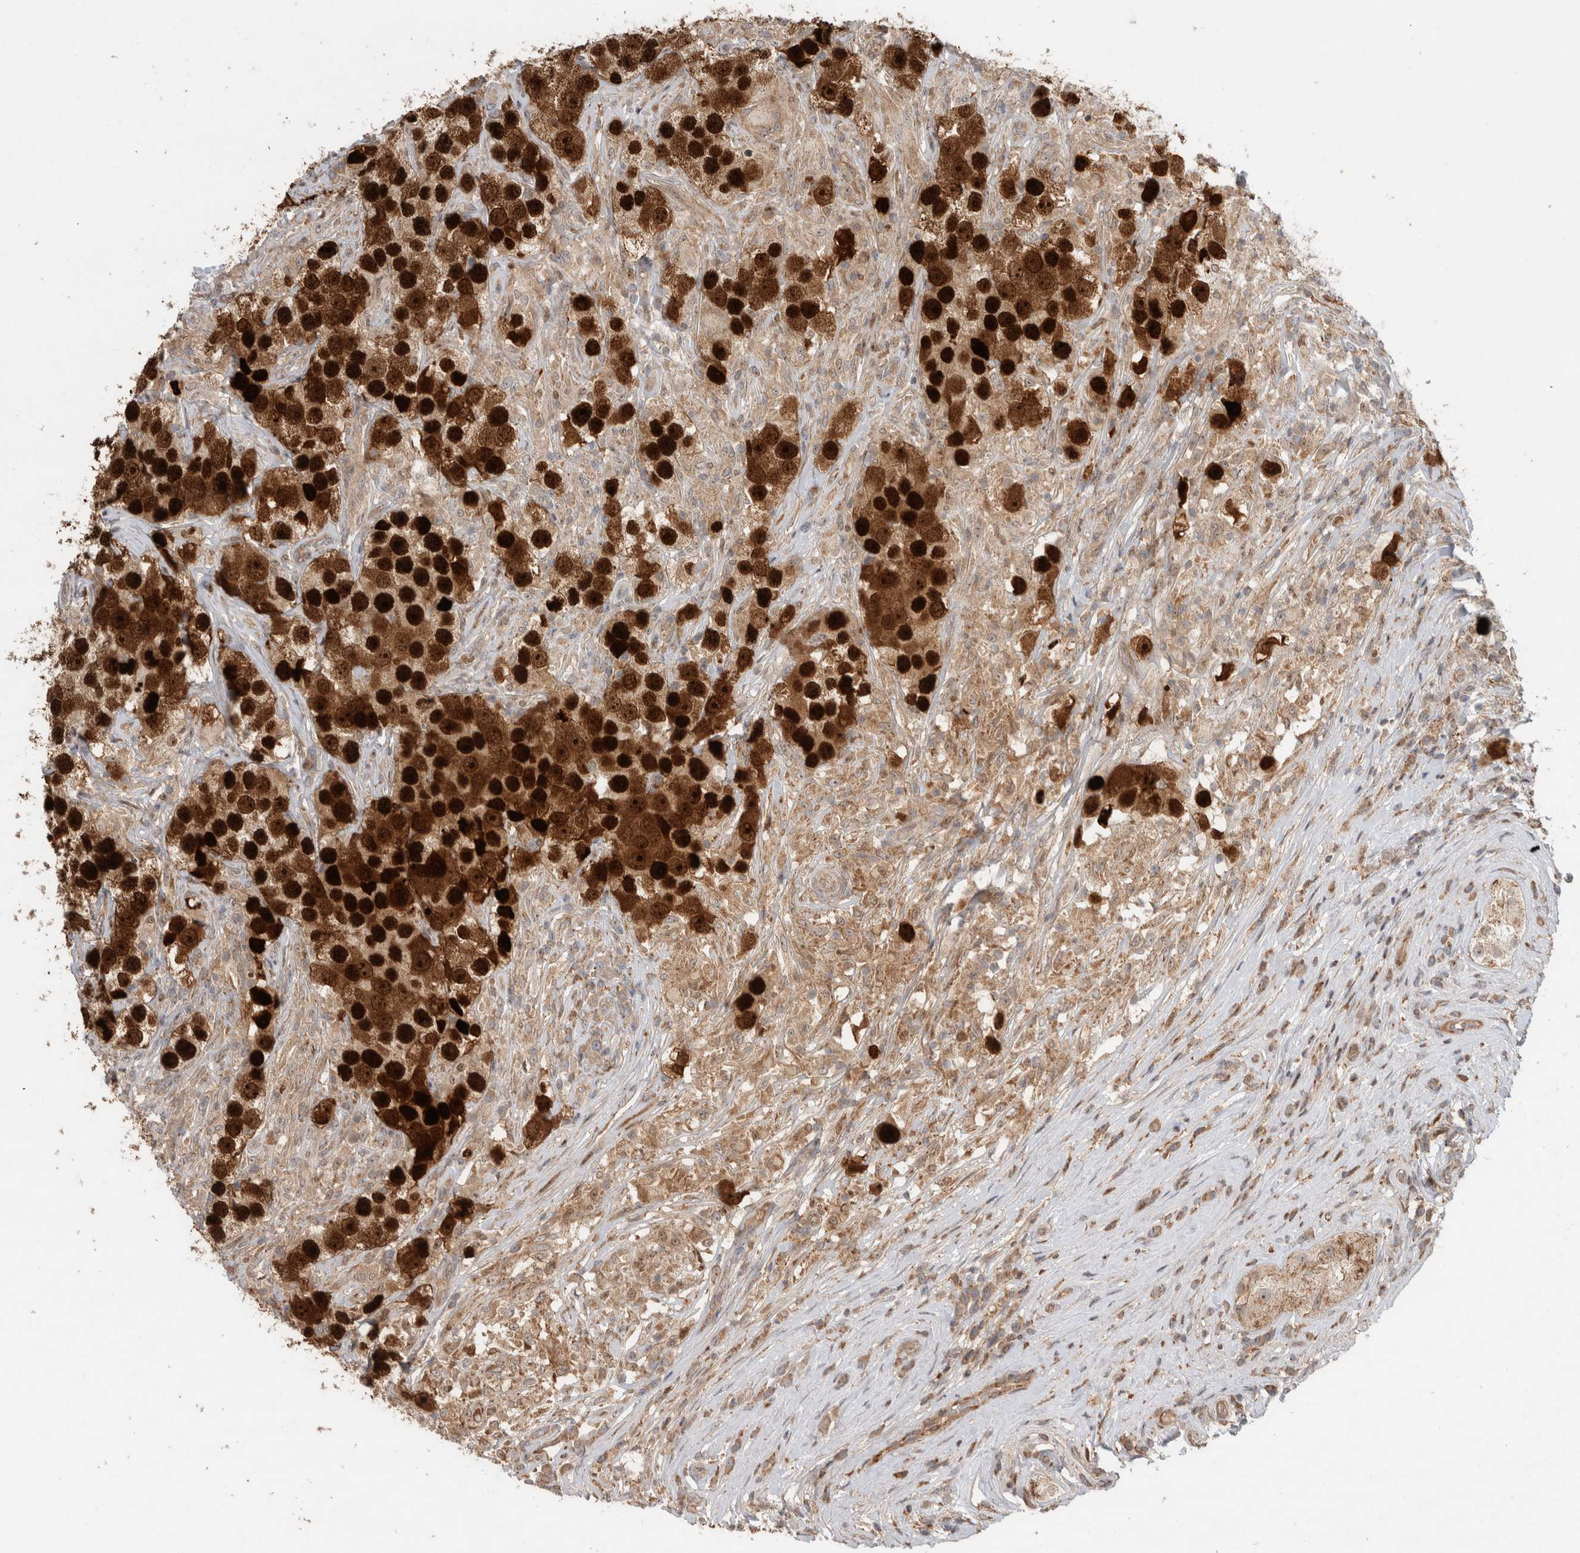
{"staining": {"intensity": "strong", "quantity": ">75%", "location": "cytoplasmic/membranous,nuclear"}, "tissue": "testis cancer", "cell_type": "Tumor cells", "image_type": "cancer", "snomed": [{"axis": "morphology", "description": "Seminoma, NOS"}, {"axis": "topography", "description": "Testis"}], "caption": "Immunohistochemical staining of testis seminoma displays strong cytoplasmic/membranous and nuclear protein expression in about >75% of tumor cells.", "gene": "INSRR", "patient": {"sex": "male", "age": 49}}